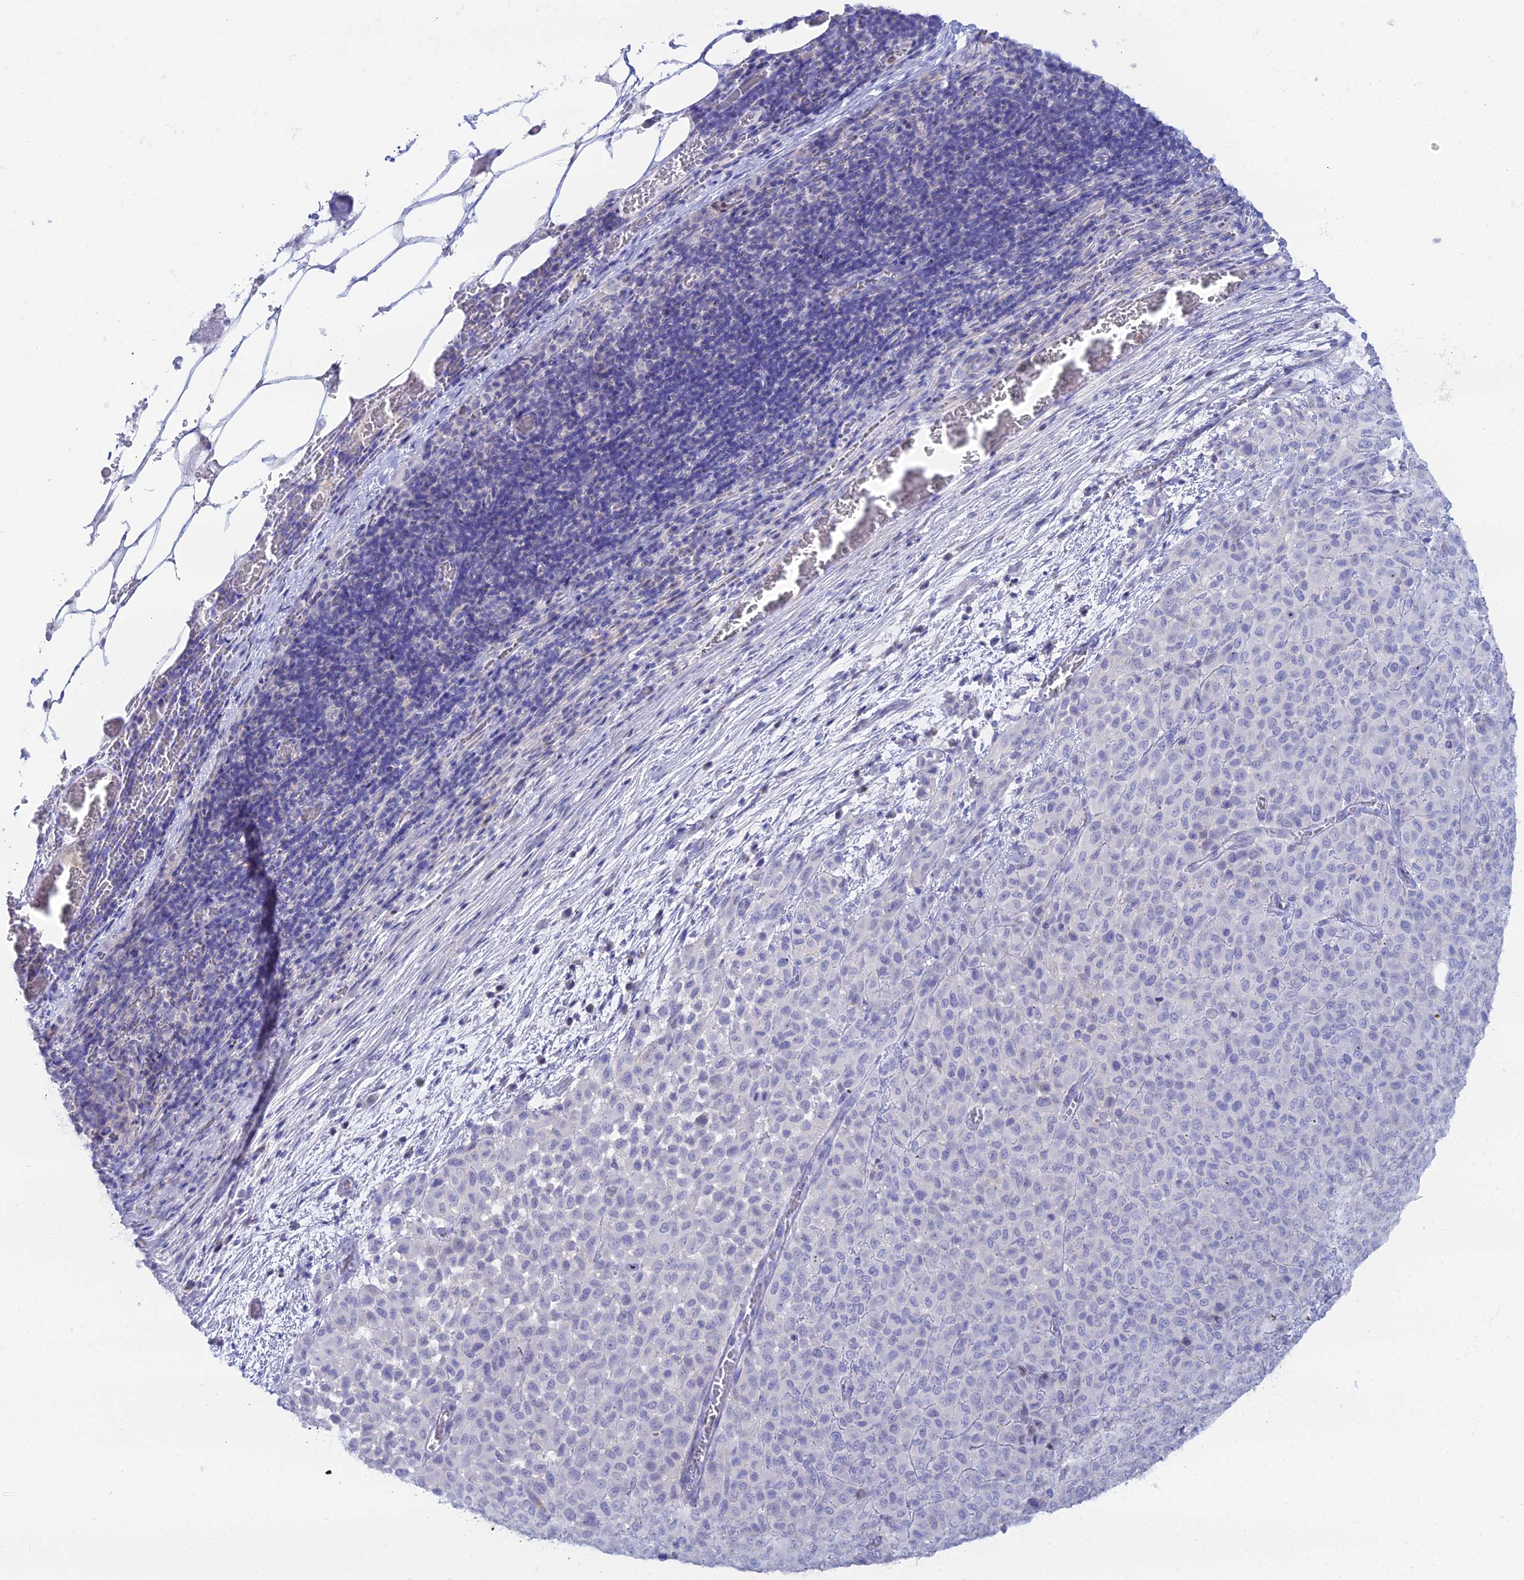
{"staining": {"intensity": "negative", "quantity": "none", "location": "none"}, "tissue": "melanoma", "cell_type": "Tumor cells", "image_type": "cancer", "snomed": [{"axis": "morphology", "description": "Malignant melanoma, Metastatic site"}, {"axis": "topography", "description": "Skin"}], "caption": "An immunohistochemistry (IHC) histopathology image of melanoma is shown. There is no staining in tumor cells of melanoma. The staining was performed using DAB (3,3'-diaminobenzidine) to visualize the protein expression in brown, while the nuclei were stained in blue with hematoxylin (Magnification: 20x).", "gene": "DHX34", "patient": {"sex": "female", "age": 81}}